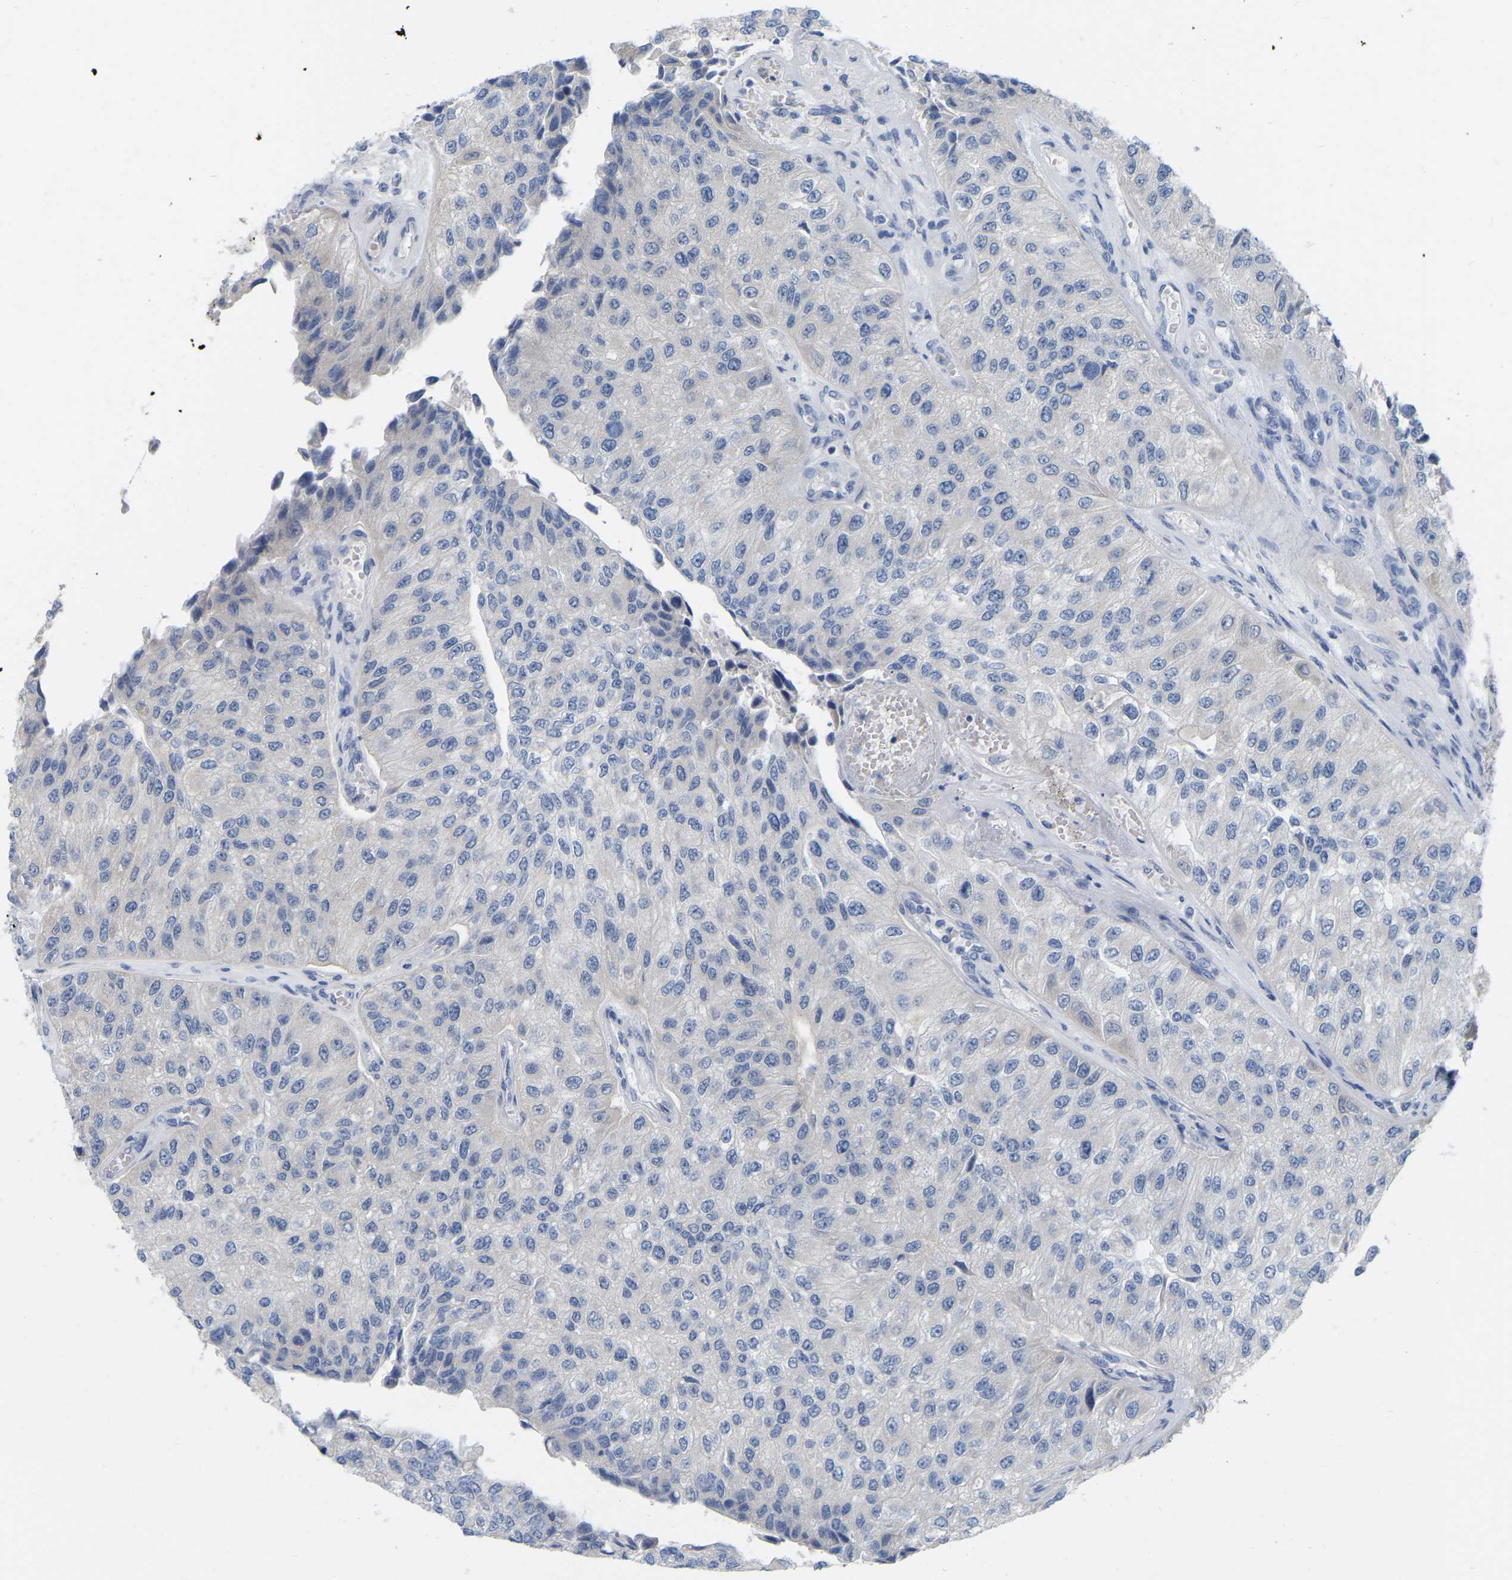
{"staining": {"intensity": "negative", "quantity": "none", "location": "none"}, "tissue": "urothelial cancer", "cell_type": "Tumor cells", "image_type": "cancer", "snomed": [{"axis": "morphology", "description": "Urothelial carcinoma, High grade"}, {"axis": "topography", "description": "Kidney"}, {"axis": "topography", "description": "Urinary bladder"}], "caption": "A photomicrograph of urothelial cancer stained for a protein demonstrates no brown staining in tumor cells.", "gene": "WIPI2", "patient": {"sex": "male", "age": 77}}